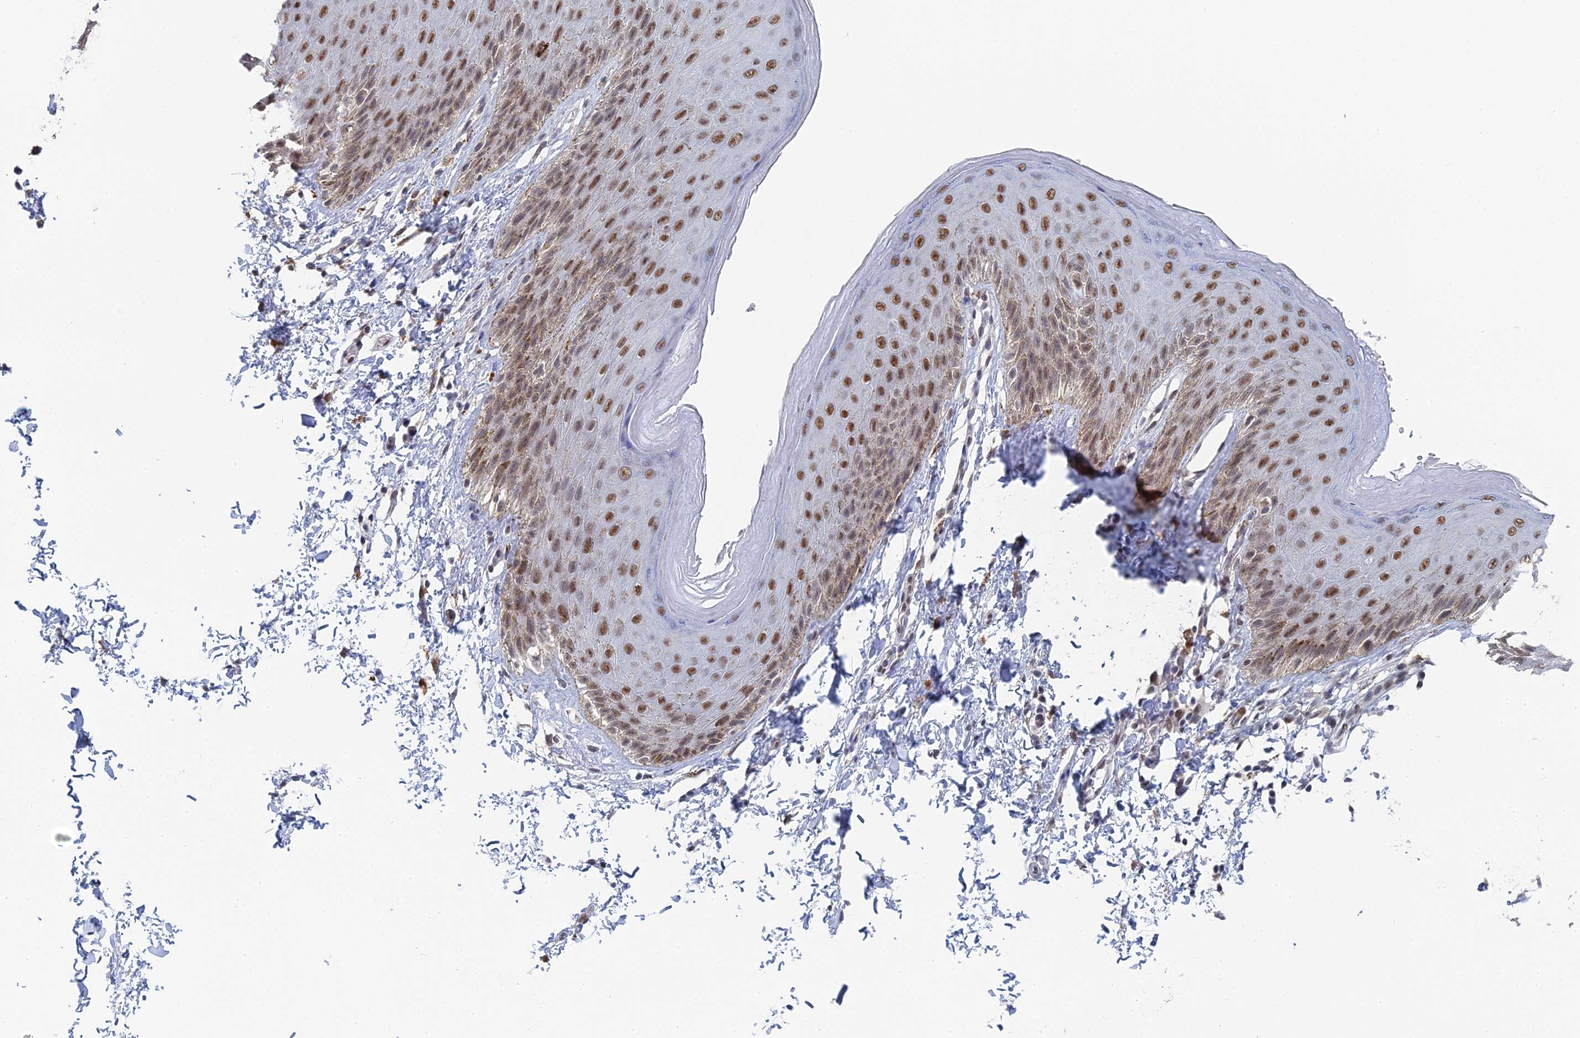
{"staining": {"intensity": "moderate", "quantity": ">75%", "location": "nuclear"}, "tissue": "skin", "cell_type": "Epidermal cells", "image_type": "normal", "snomed": [{"axis": "morphology", "description": "Normal tissue, NOS"}, {"axis": "topography", "description": "Anal"}], "caption": "The photomicrograph shows immunohistochemical staining of benign skin. There is moderate nuclear expression is identified in approximately >75% of epidermal cells. The protein is shown in brown color, while the nuclei are stained blue.", "gene": "TSSC4", "patient": {"sex": "male", "age": 44}}